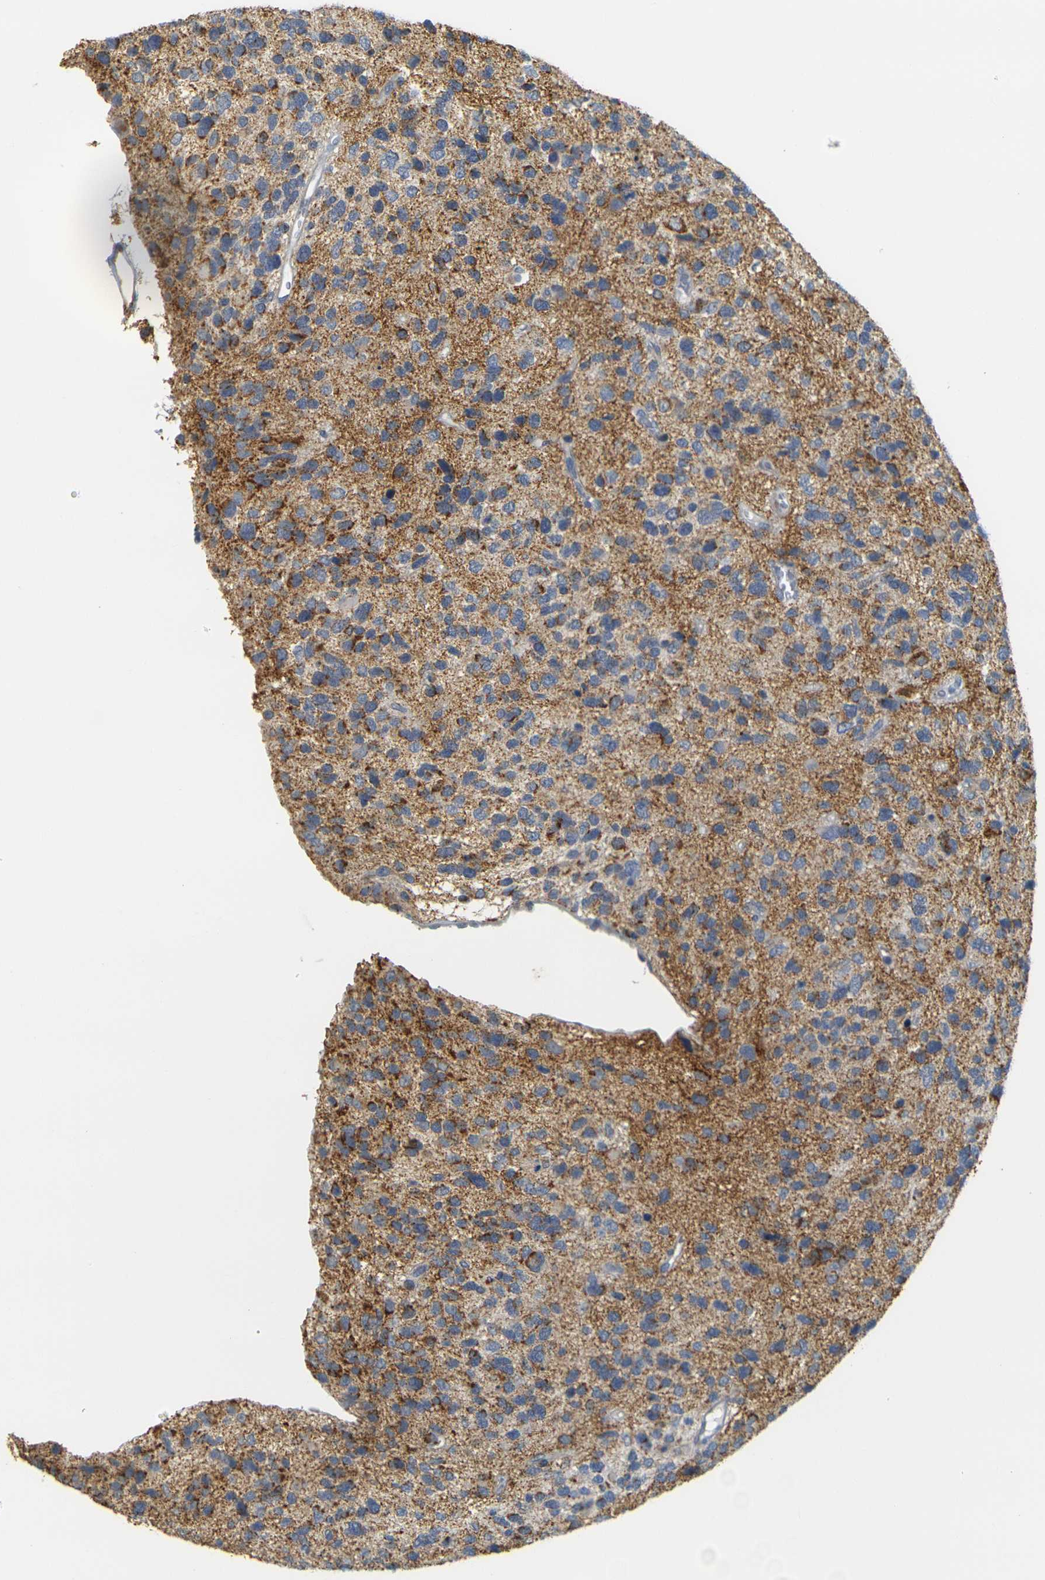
{"staining": {"intensity": "moderate", "quantity": "<25%", "location": "cytoplasmic/membranous"}, "tissue": "glioma", "cell_type": "Tumor cells", "image_type": "cancer", "snomed": [{"axis": "morphology", "description": "Glioma, malignant, High grade"}, {"axis": "topography", "description": "Brain"}], "caption": "Malignant glioma (high-grade) stained with DAB immunohistochemistry (IHC) shows low levels of moderate cytoplasmic/membranous positivity in approximately <25% of tumor cells.", "gene": "GDAP1", "patient": {"sex": "female", "age": 58}}